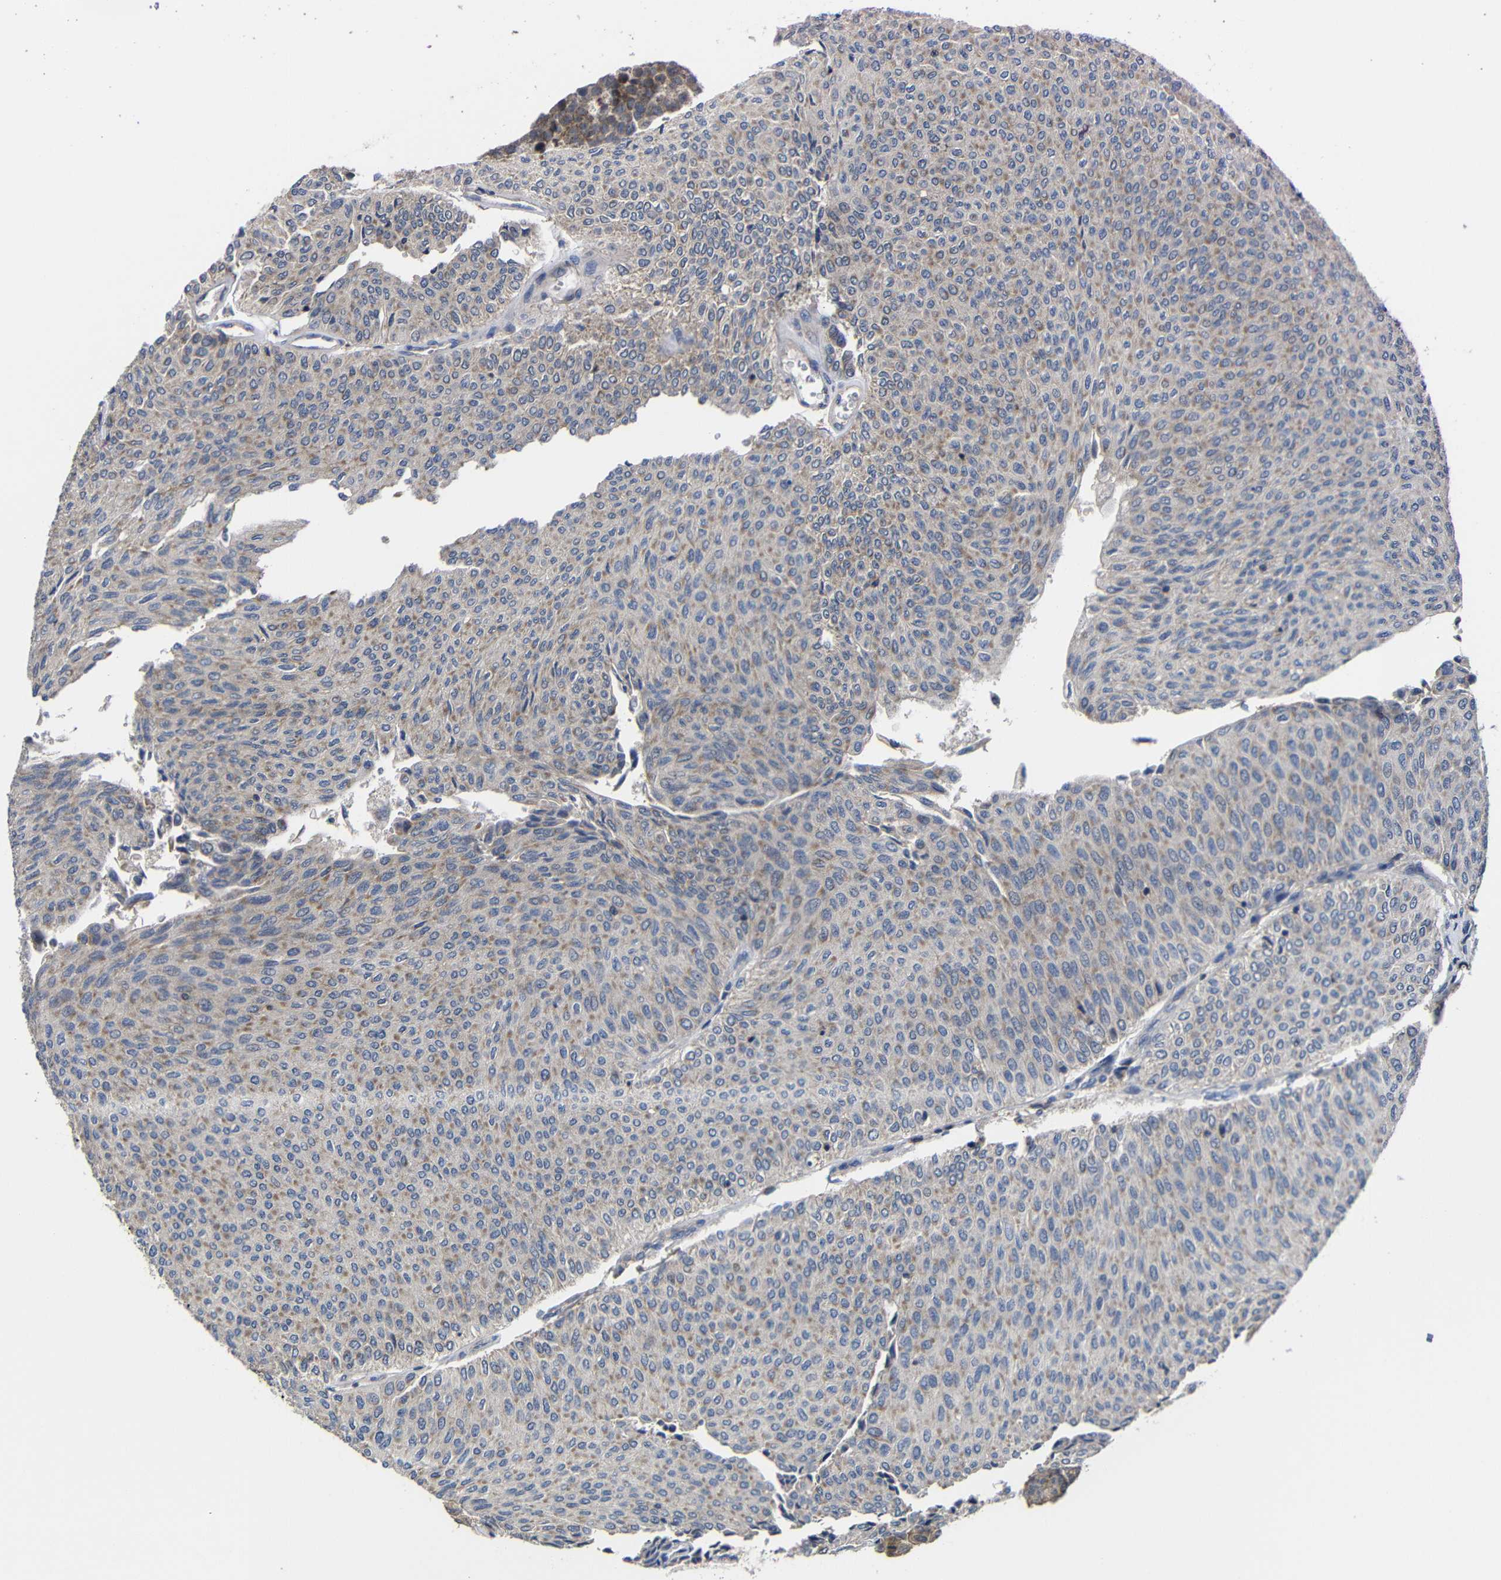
{"staining": {"intensity": "weak", "quantity": ">75%", "location": "cytoplasmic/membranous"}, "tissue": "urothelial cancer", "cell_type": "Tumor cells", "image_type": "cancer", "snomed": [{"axis": "morphology", "description": "Urothelial carcinoma, Low grade"}, {"axis": "topography", "description": "Urinary bladder"}], "caption": "Weak cytoplasmic/membranous expression is appreciated in approximately >75% of tumor cells in low-grade urothelial carcinoma.", "gene": "LPAR5", "patient": {"sex": "male", "age": 78}}